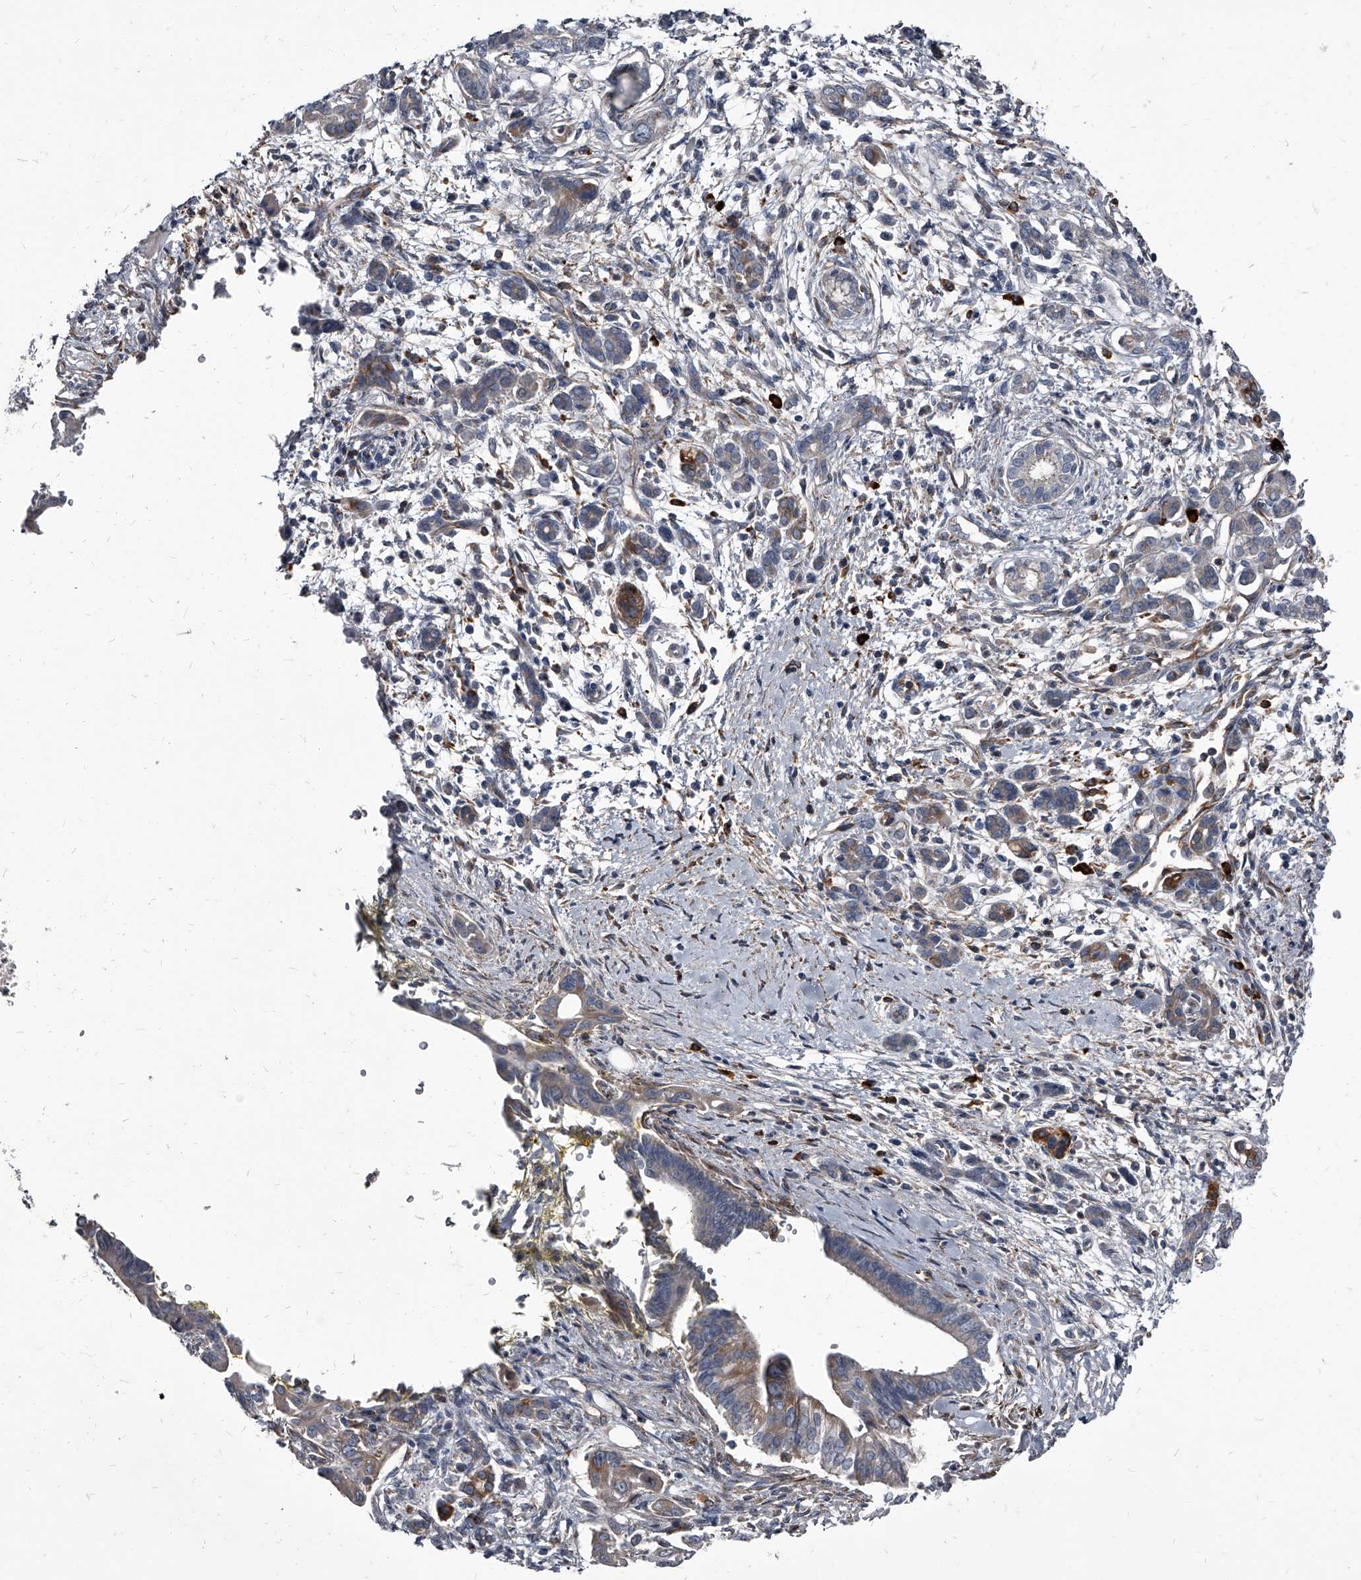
{"staining": {"intensity": "weak", "quantity": "<25%", "location": "cytoplasmic/membranous"}, "tissue": "pancreatic cancer", "cell_type": "Tumor cells", "image_type": "cancer", "snomed": [{"axis": "morphology", "description": "Adenocarcinoma, NOS"}, {"axis": "topography", "description": "Pancreas"}], "caption": "Protein analysis of pancreatic adenocarcinoma exhibits no significant expression in tumor cells.", "gene": "PGLYRP3", "patient": {"sex": "male", "age": 58}}